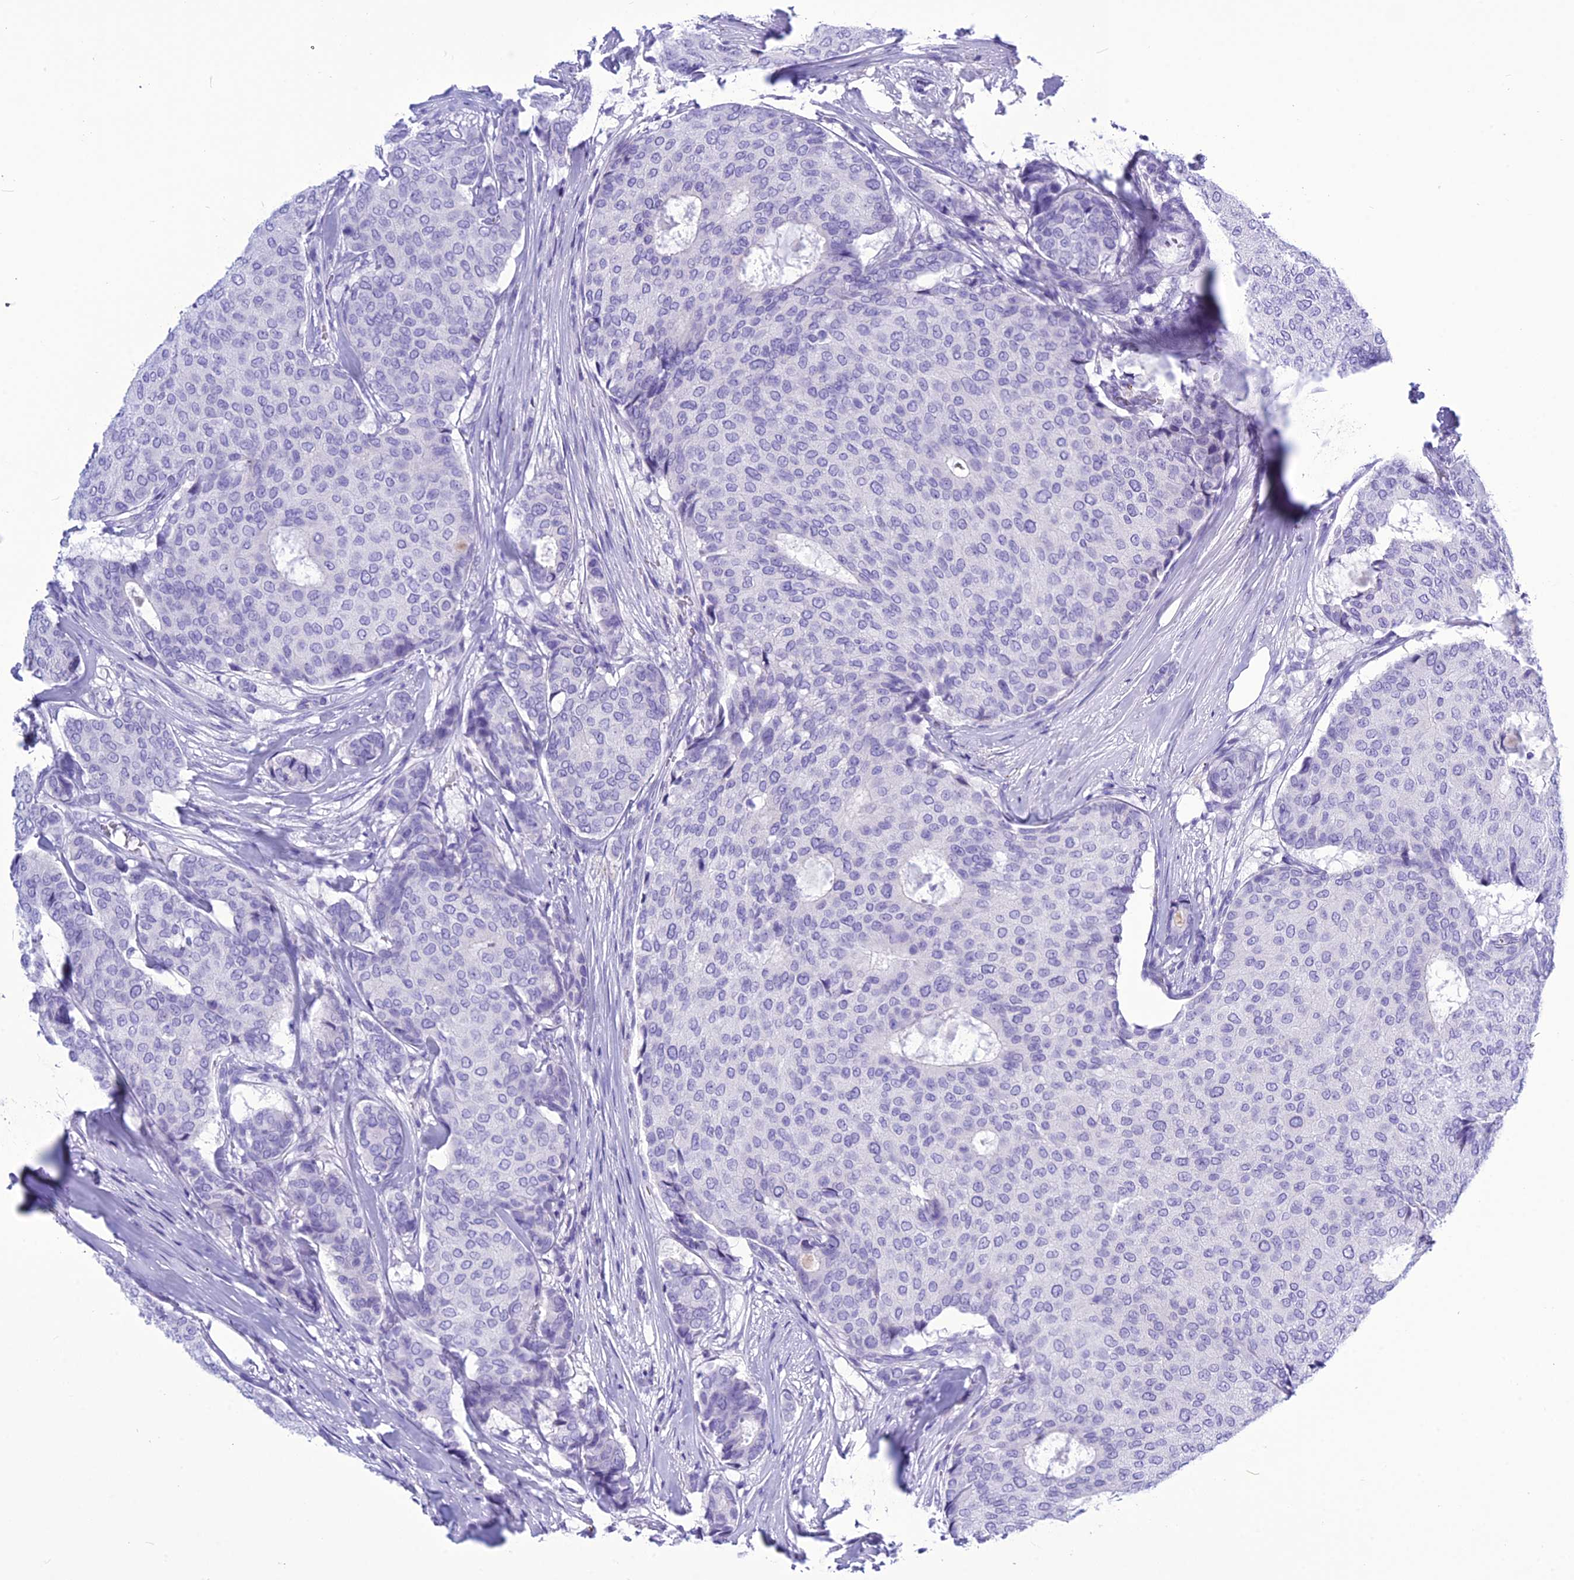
{"staining": {"intensity": "negative", "quantity": "none", "location": "none"}, "tissue": "breast cancer", "cell_type": "Tumor cells", "image_type": "cancer", "snomed": [{"axis": "morphology", "description": "Duct carcinoma"}, {"axis": "topography", "description": "Breast"}], "caption": "Immunohistochemical staining of human breast cancer exhibits no significant positivity in tumor cells.", "gene": "BBS2", "patient": {"sex": "female", "age": 75}}